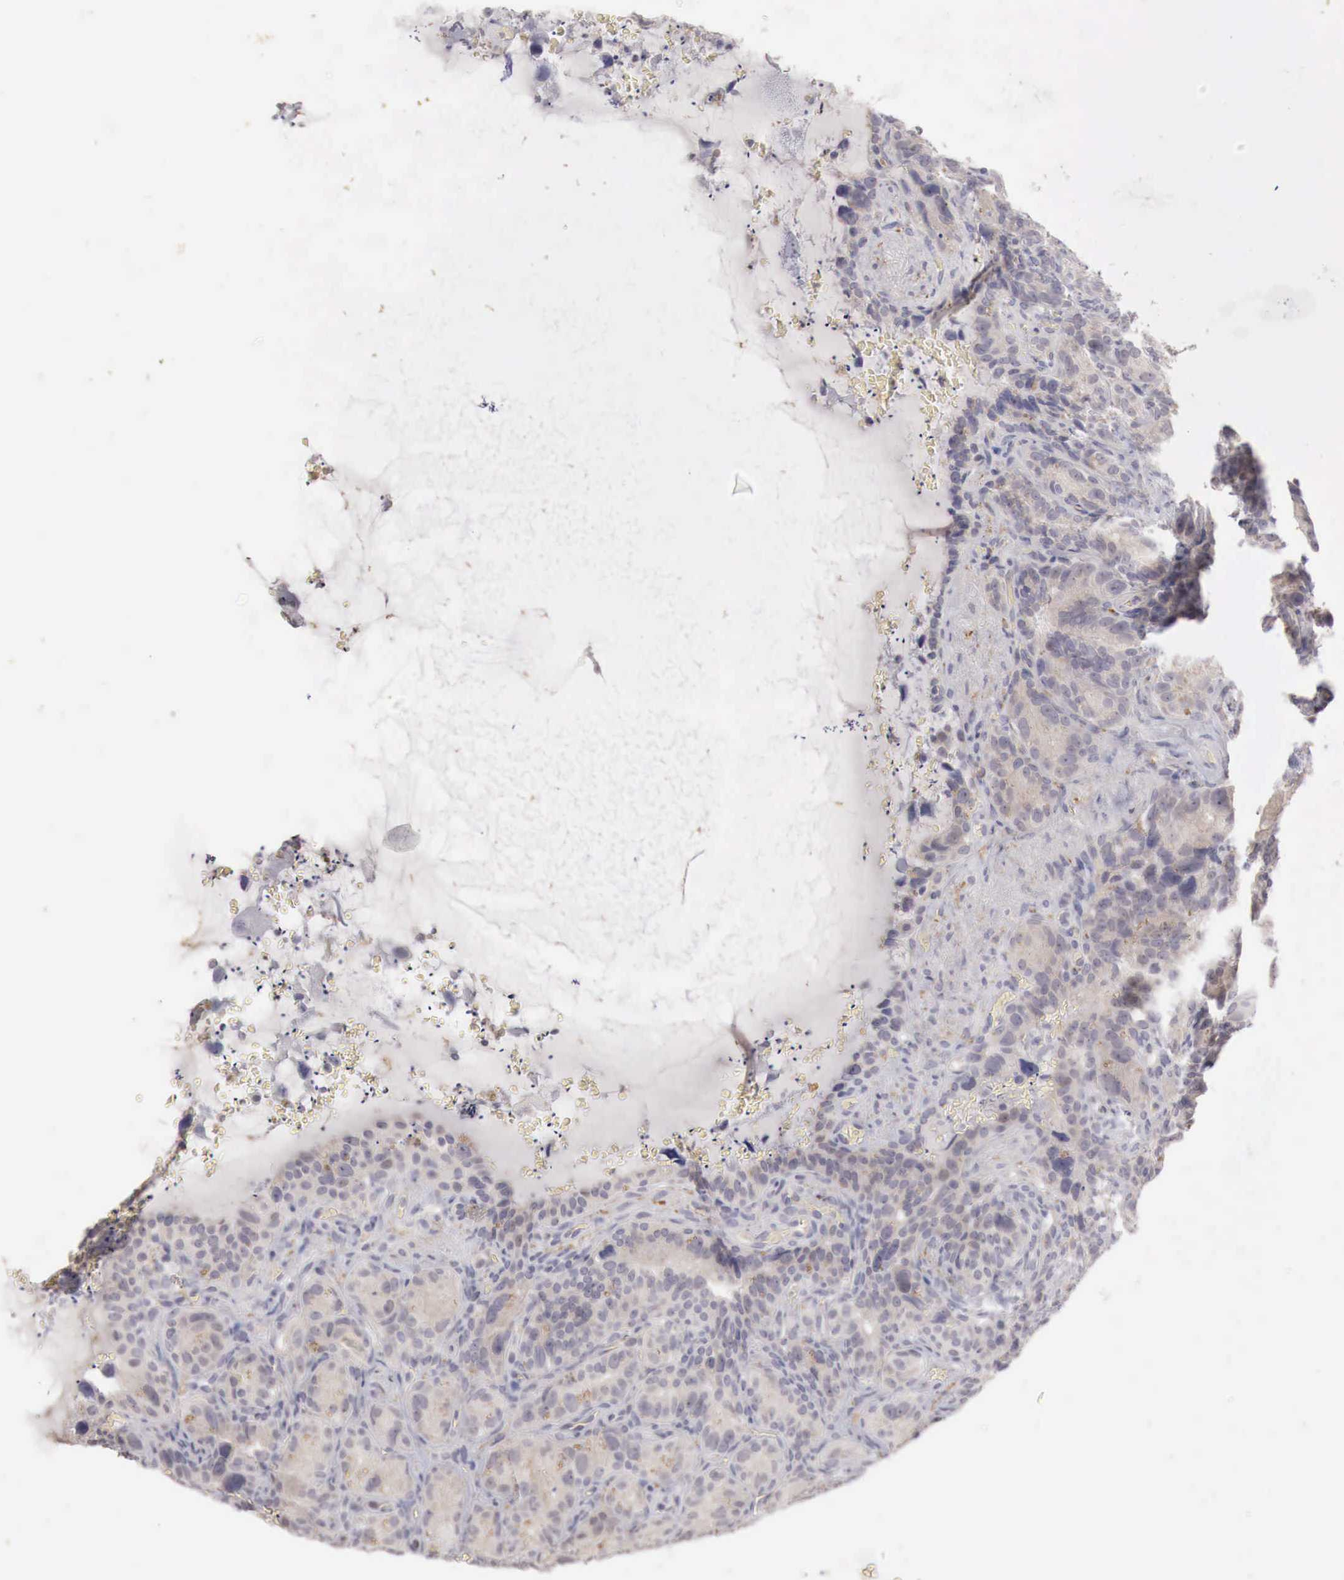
{"staining": {"intensity": "weak", "quantity": "25%-75%", "location": "cytoplasmic/membranous"}, "tissue": "seminal vesicle", "cell_type": "Glandular cells", "image_type": "normal", "snomed": [{"axis": "morphology", "description": "Normal tissue, NOS"}, {"axis": "topography", "description": "Seminal veicle"}], "caption": "The histopathology image exhibits immunohistochemical staining of benign seminal vesicle. There is weak cytoplasmic/membranous staining is present in approximately 25%-75% of glandular cells.", "gene": "GATA1", "patient": {"sex": "male", "age": 63}}